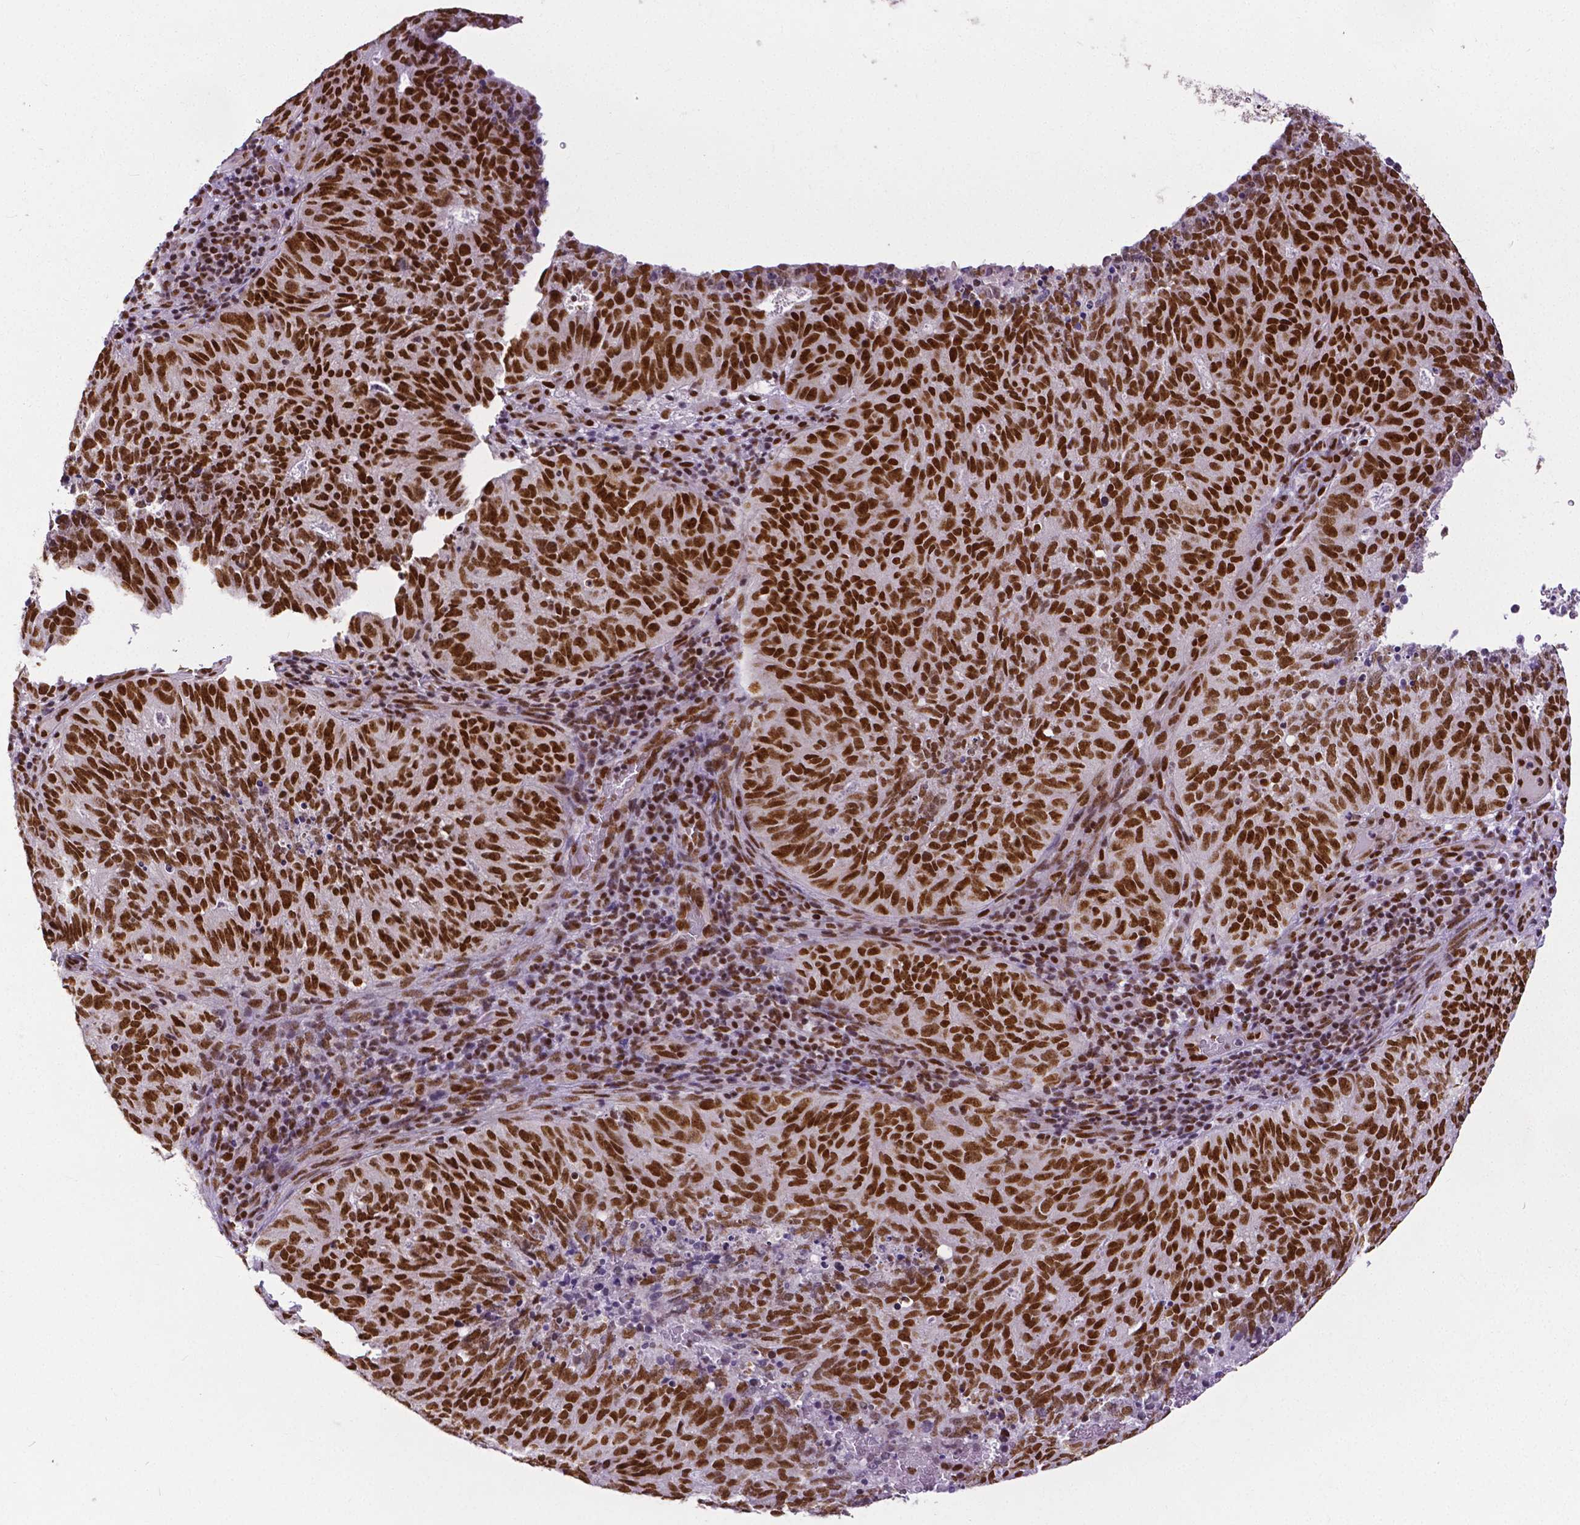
{"staining": {"intensity": "strong", "quantity": ">75%", "location": "nuclear"}, "tissue": "cervical cancer", "cell_type": "Tumor cells", "image_type": "cancer", "snomed": [{"axis": "morphology", "description": "Adenocarcinoma, NOS"}, {"axis": "topography", "description": "Cervix"}], "caption": "Strong nuclear positivity for a protein is seen in approximately >75% of tumor cells of cervical adenocarcinoma using immunohistochemistry.", "gene": "ATRX", "patient": {"sex": "female", "age": 38}}